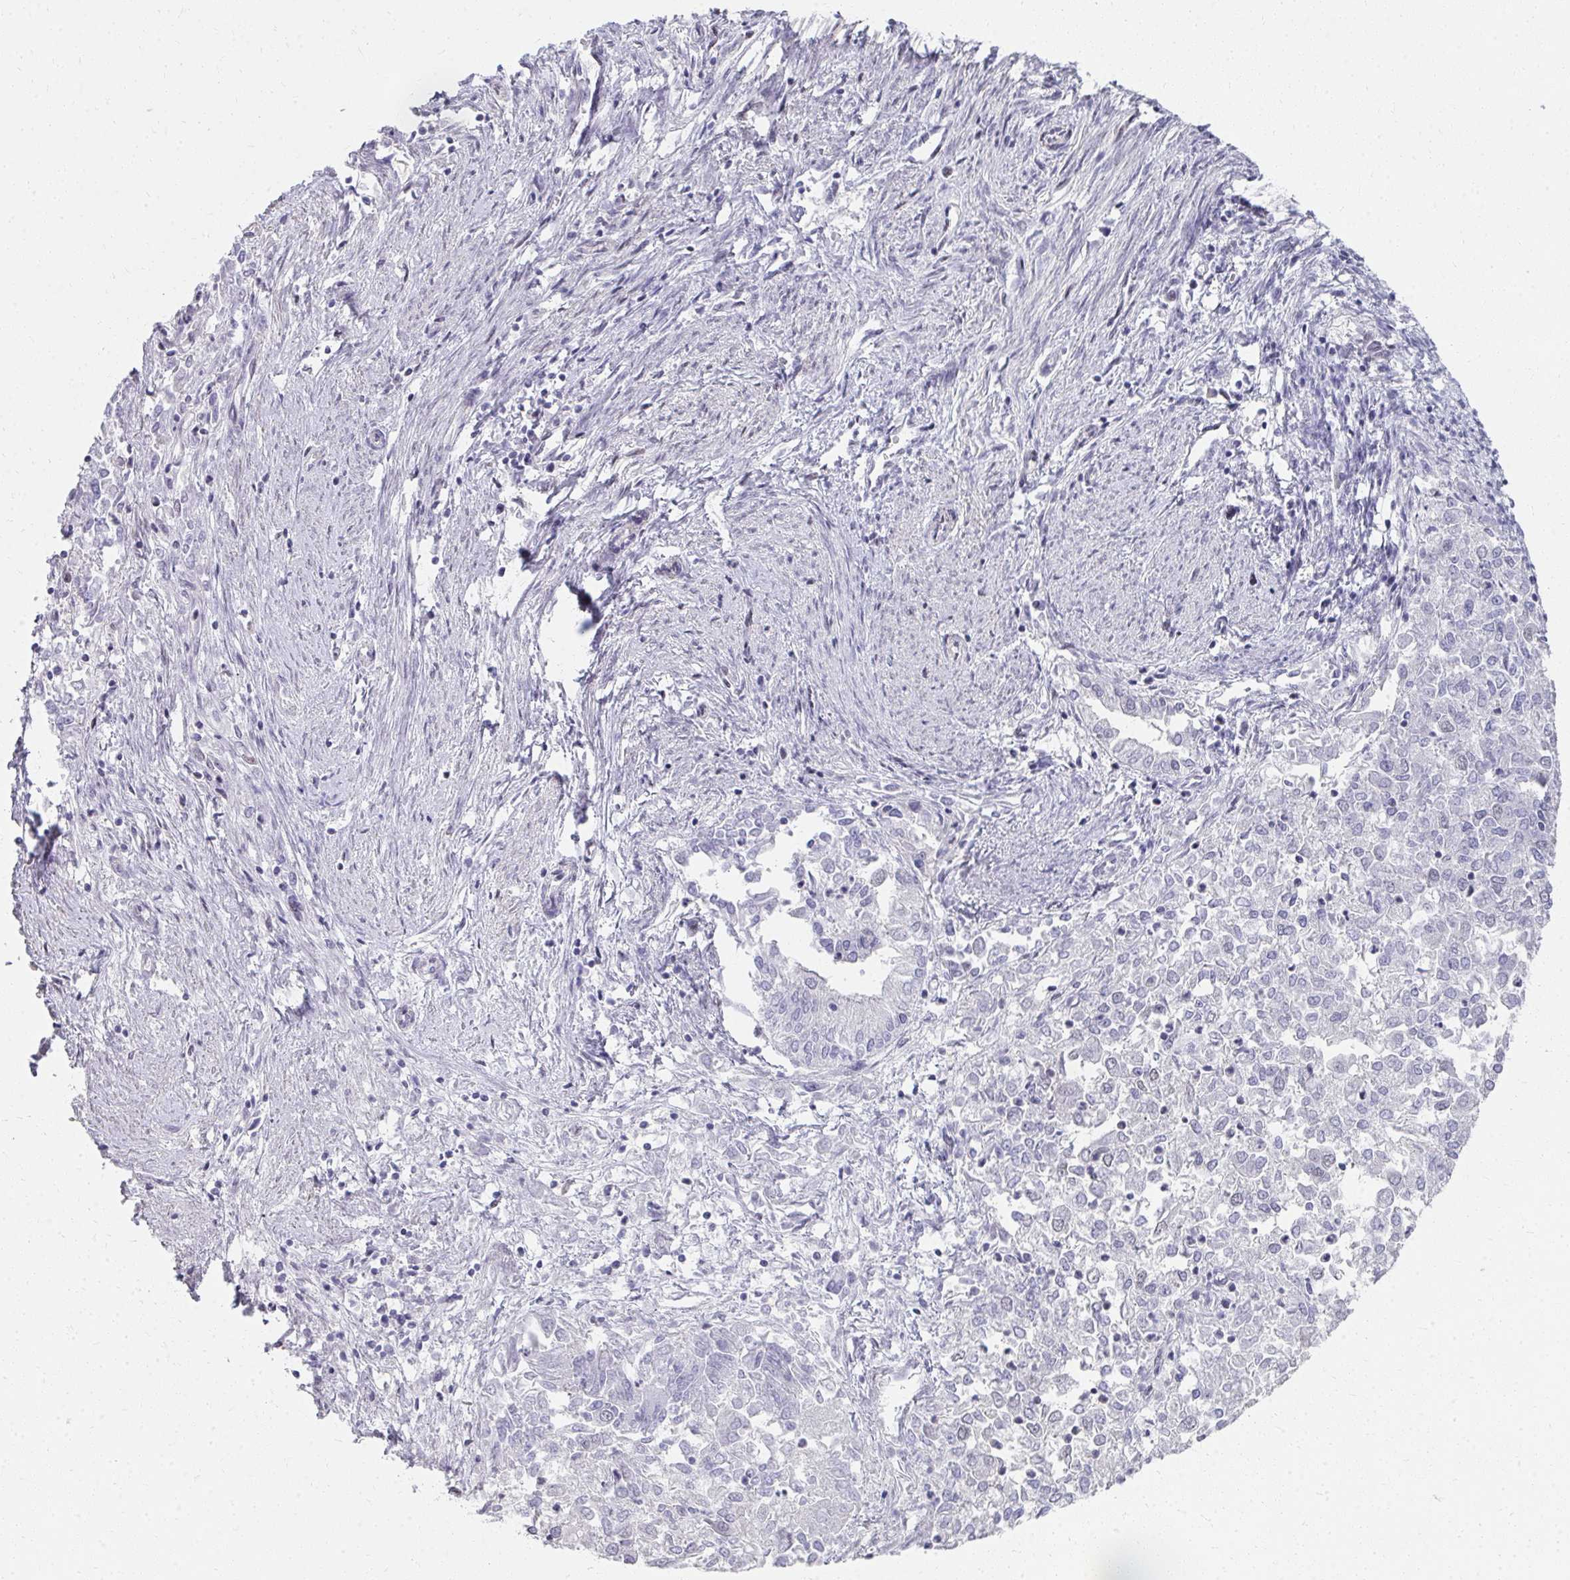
{"staining": {"intensity": "negative", "quantity": "none", "location": "none"}, "tissue": "endometrial cancer", "cell_type": "Tumor cells", "image_type": "cancer", "snomed": [{"axis": "morphology", "description": "Adenocarcinoma, NOS"}, {"axis": "topography", "description": "Endometrium"}], "caption": "The immunohistochemistry photomicrograph has no significant positivity in tumor cells of adenocarcinoma (endometrial) tissue.", "gene": "CREBBP", "patient": {"sex": "female", "age": 57}}